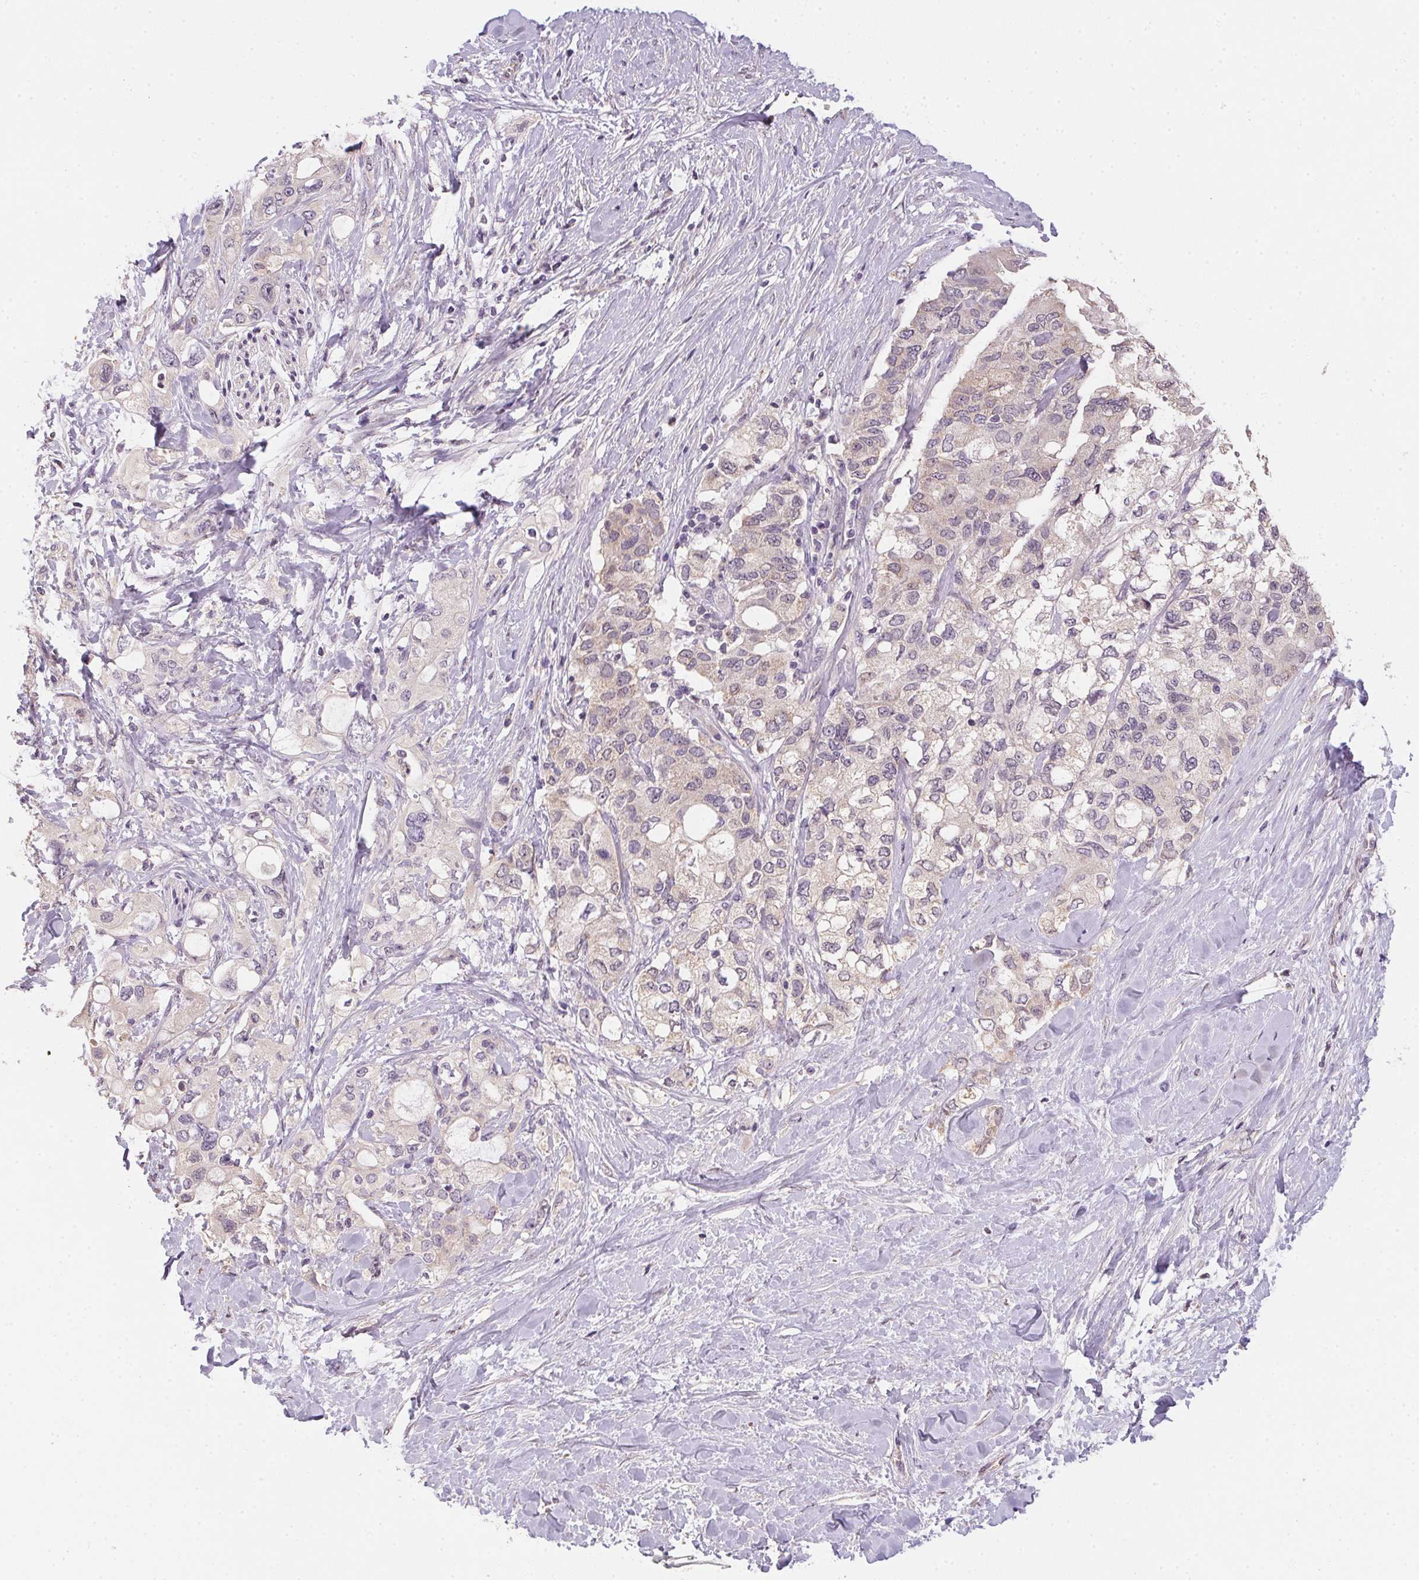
{"staining": {"intensity": "negative", "quantity": "none", "location": "none"}, "tissue": "pancreatic cancer", "cell_type": "Tumor cells", "image_type": "cancer", "snomed": [{"axis": "morphology", "description": "Adenocarcinoma, NOS"}, {"axis": "topography", "description": "Pancreas"}], "caption": "DAB immunohistochemical staining of human adenocarcinoma (pancreatic) shows no significant staining in tumor cells.", "gene": "ALDH8A1", "patient": {"sex": "female", "age": 56}}